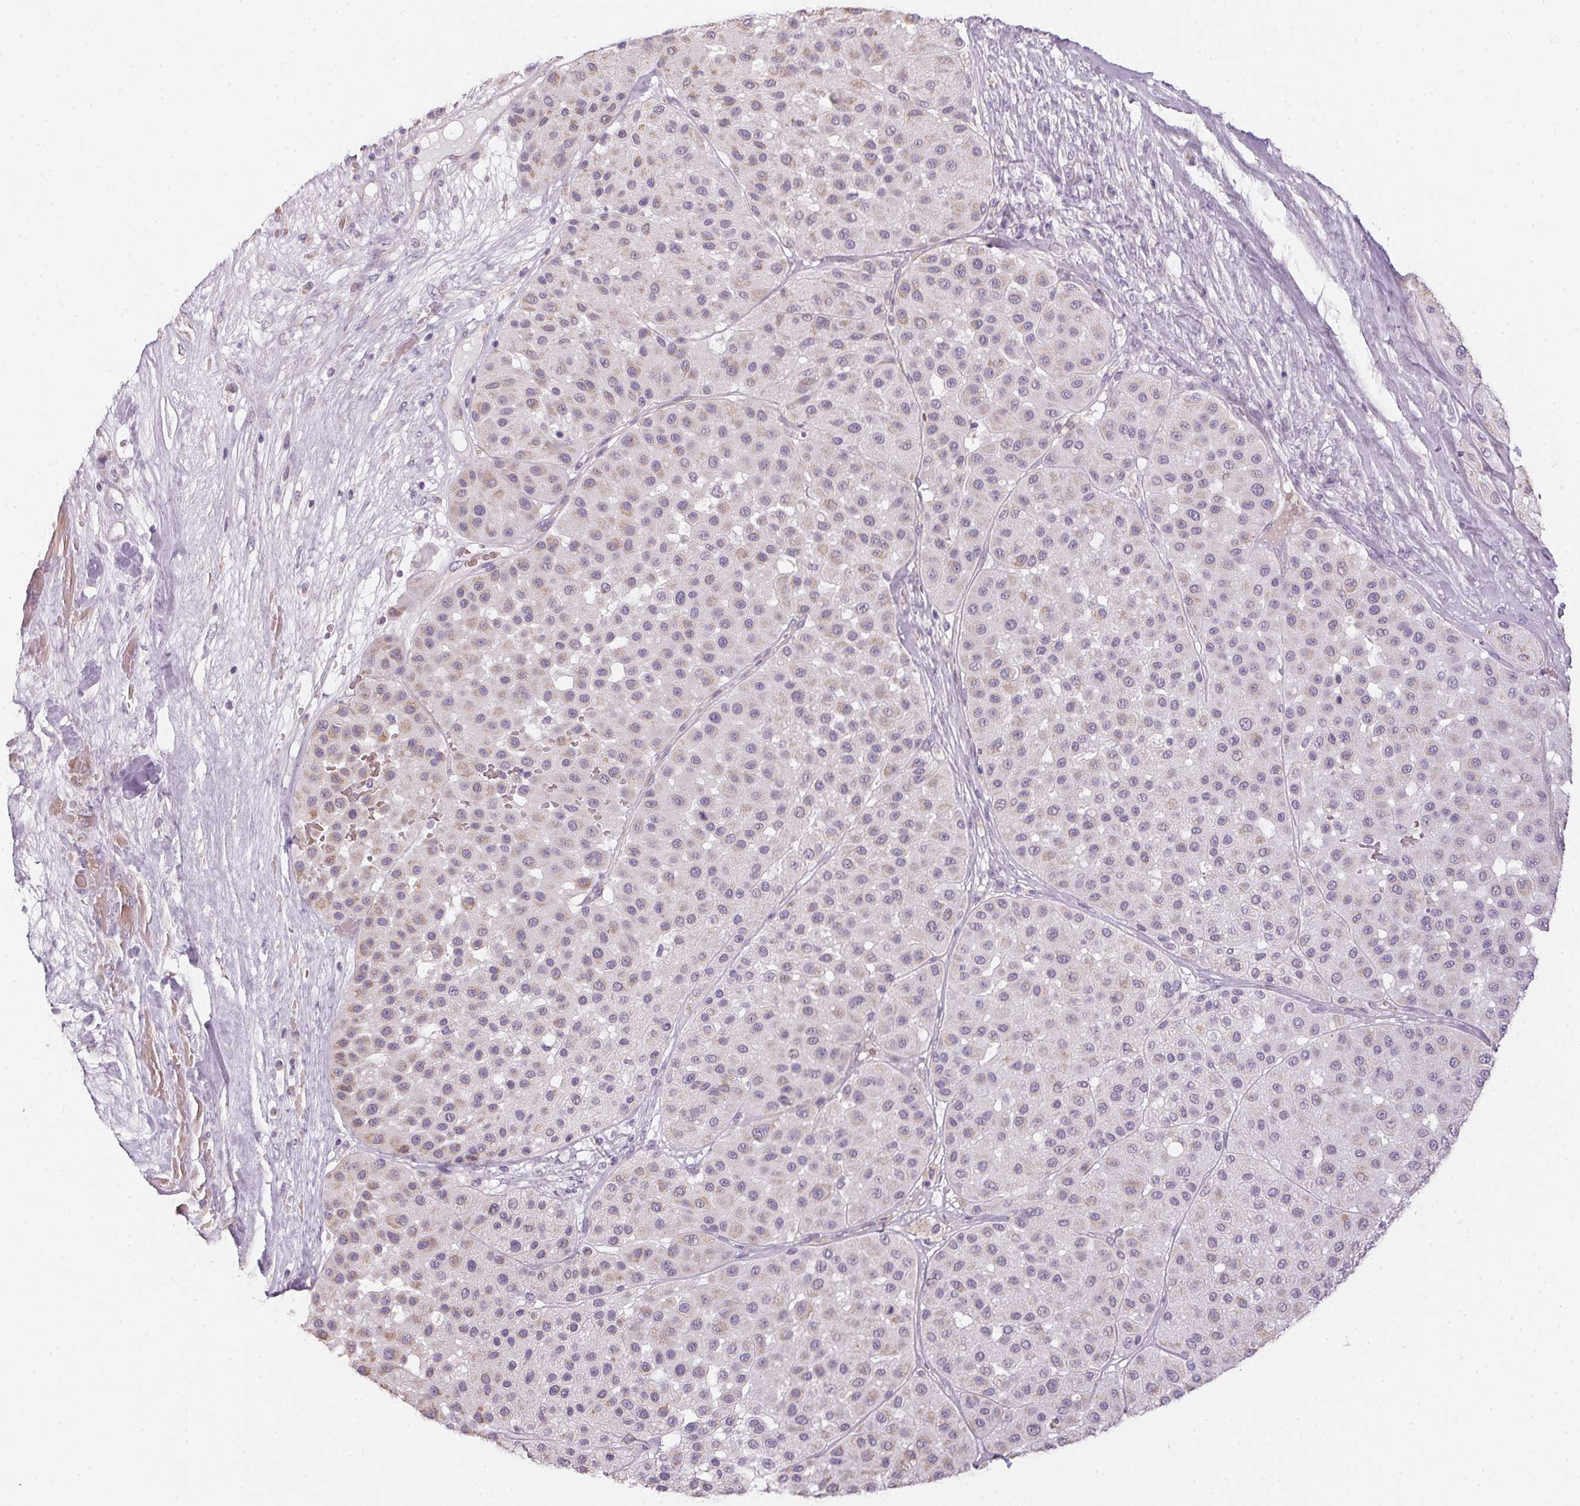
{"staining": {"intensity": "weak", "quantity": "<25%", "location": "cytoplasmic/membranous"}, "tissue": "melanoma", "cell_type": "Tumor cells", "image_type": "cancer", "snomed": [{"axis": "morphology", "description": "Malignant melanoma, Metastatic site"}, {"axis": "topography", "description": "Smooth muscle"}], "caption": "Immunohistochemistry (IHC) of human melanoma demonstrates no positivity in tumor cells.", "gene": "SMYD1", "patient": {"sex": "male", "age": 41}}